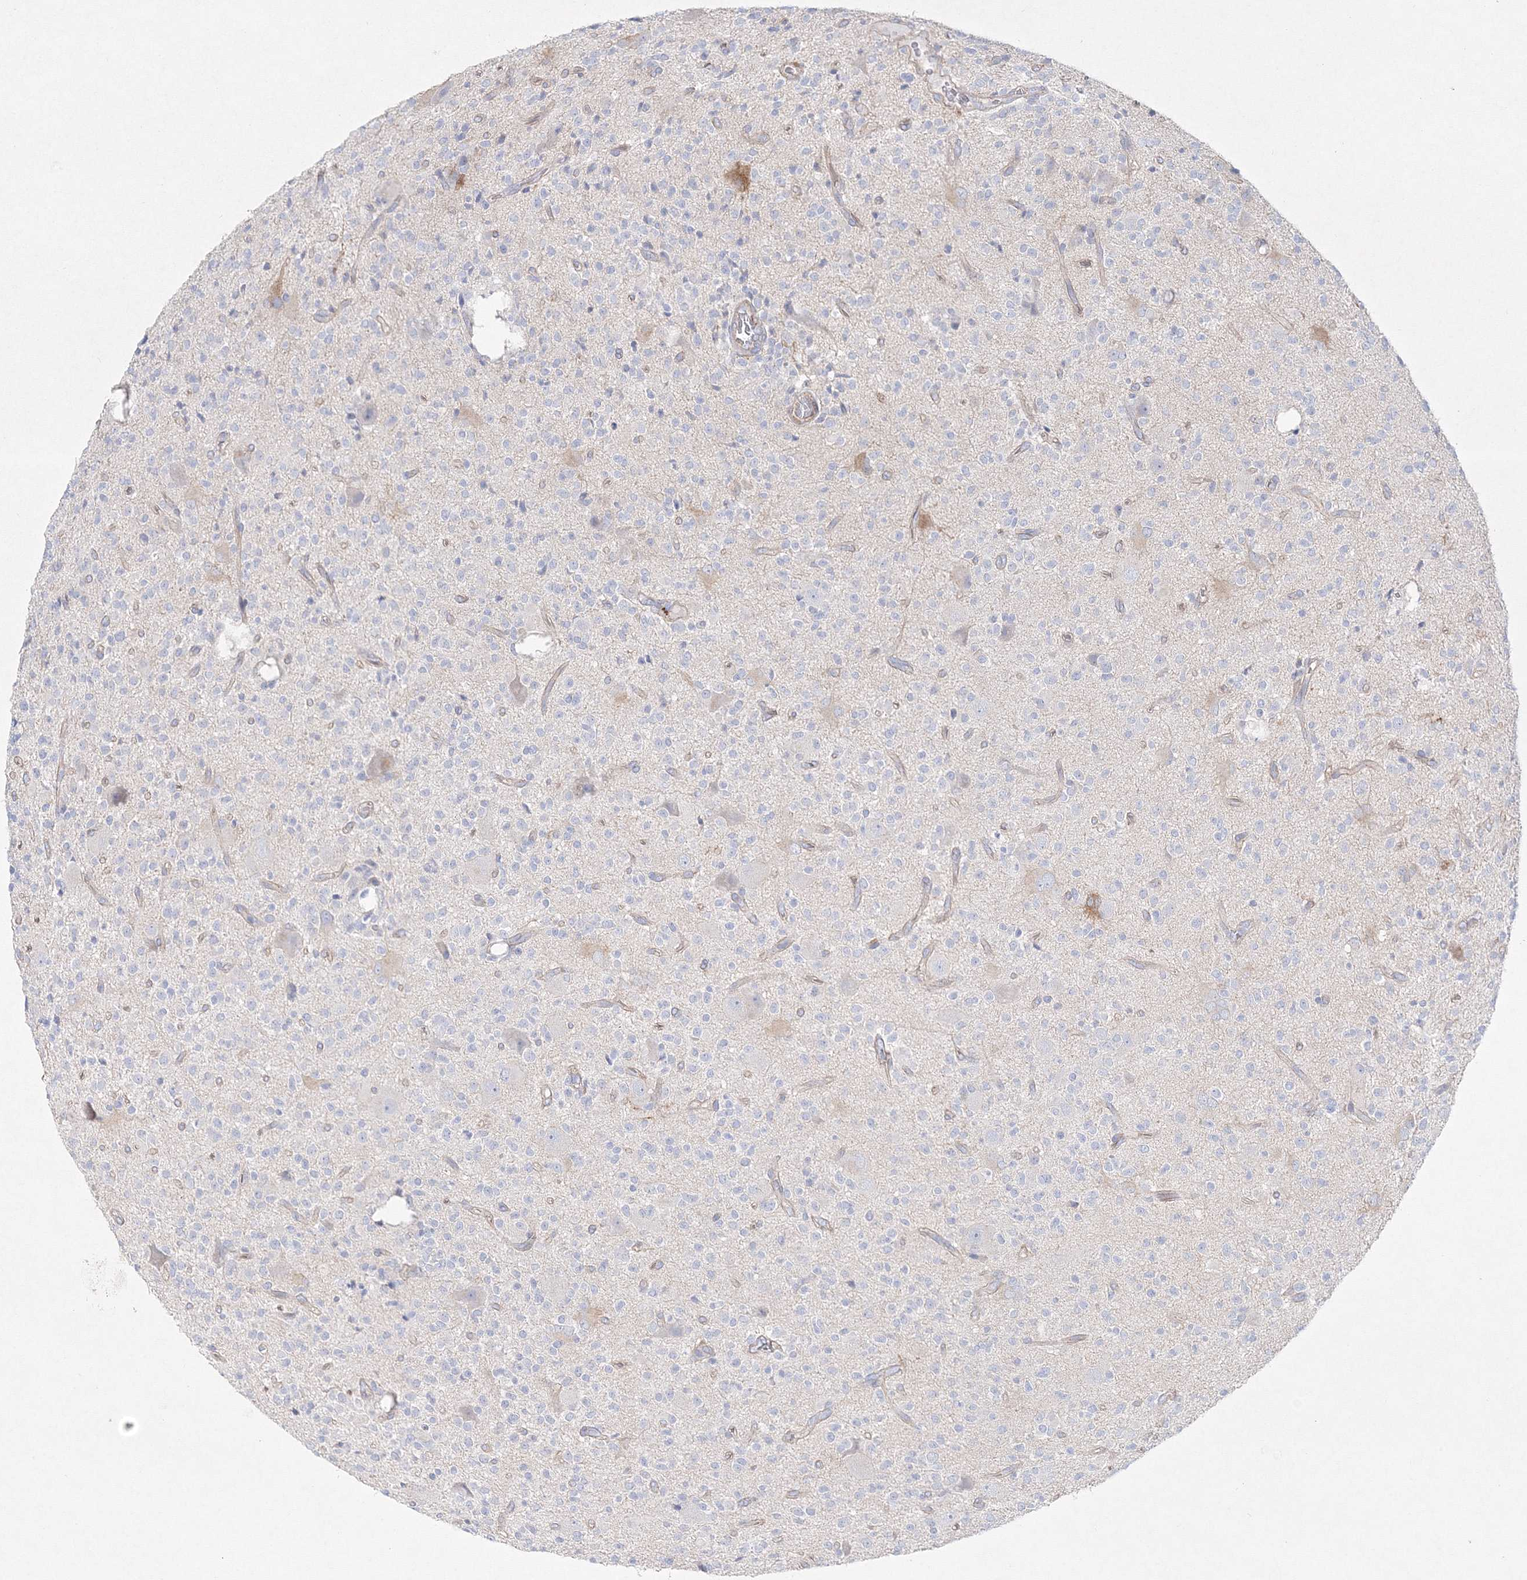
{"staining": {"intensity": "negative", "quantity": "none", "location": "none"}, "tissue": "glioma", "cell_type": "Tumor cells", "image_type": "cancer", "snomed": [{"axis": "morphology", "description": "Glioma, malignant, High grade"}, {"axis": "topography", "description": "Brain"}], "caption": "Immunohistochemistry (IHC) of glioma demonstrates no staining in tumor cells.", "gene": "NAA40", "patient": {"sex": "male", "age": 34}}